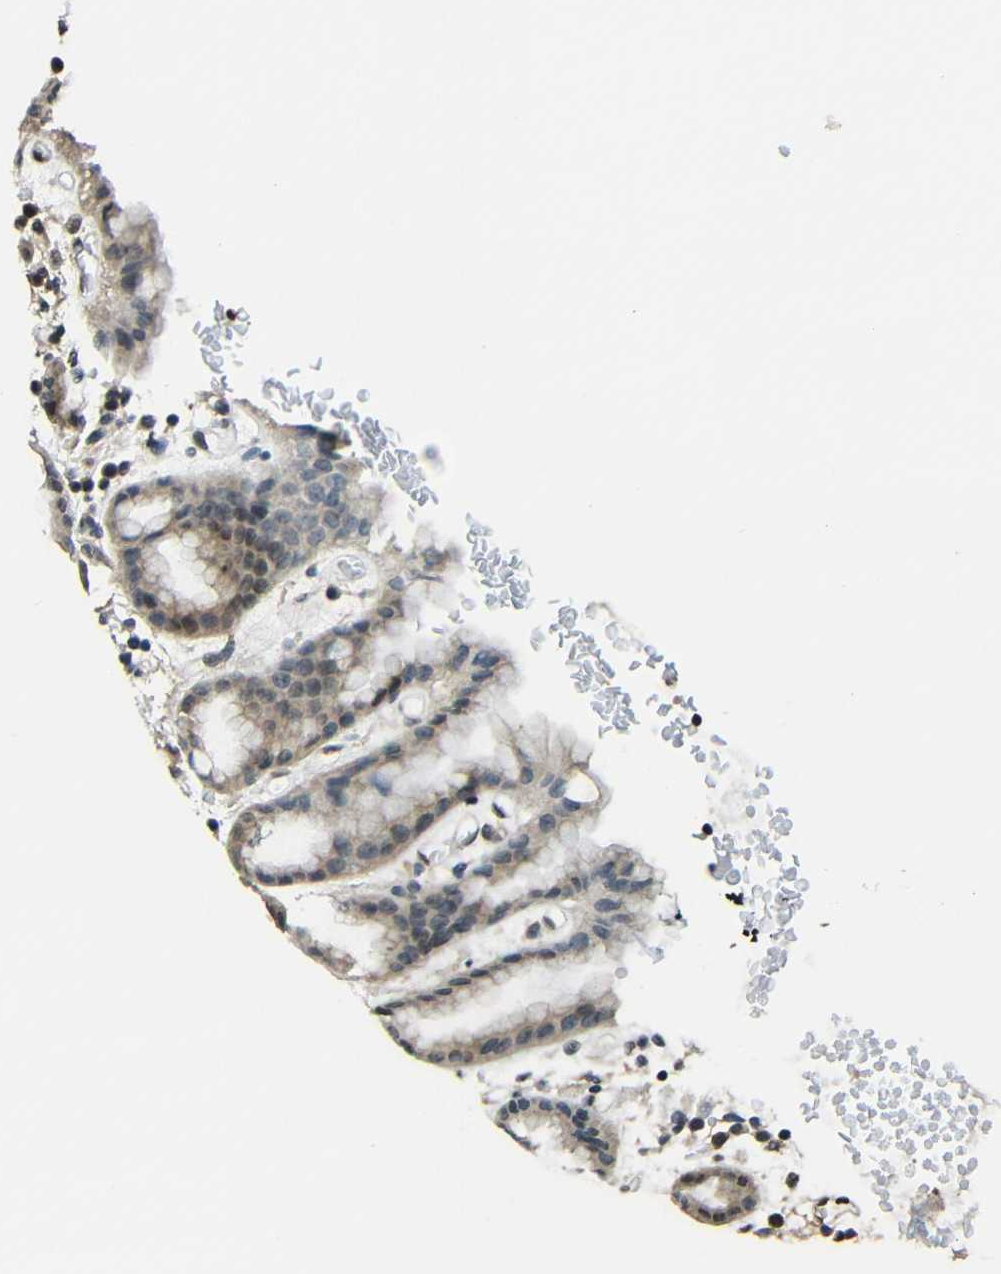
{"staining": {"intensity": "moderate", "quantity": ">75%", "location": "cytoplasmic/membranous,nuclear"}, "tissue": "stomach", "cell_type": "Glandular cells", "image_type": "normal", "snomed": [{"axis": "morphology", "description": "Normal tissue, NOS"}, {"axis": "topography", "description": "Stomach, upper"}], "caption": "Protein expression analysis of unremarkable human stomach reveals moderate cytoplasmic/membranous,nuclear expression in about >75% of glandular cells.", "gene": "PSIP1", "patient": {"sex": "male", "age": 68}}